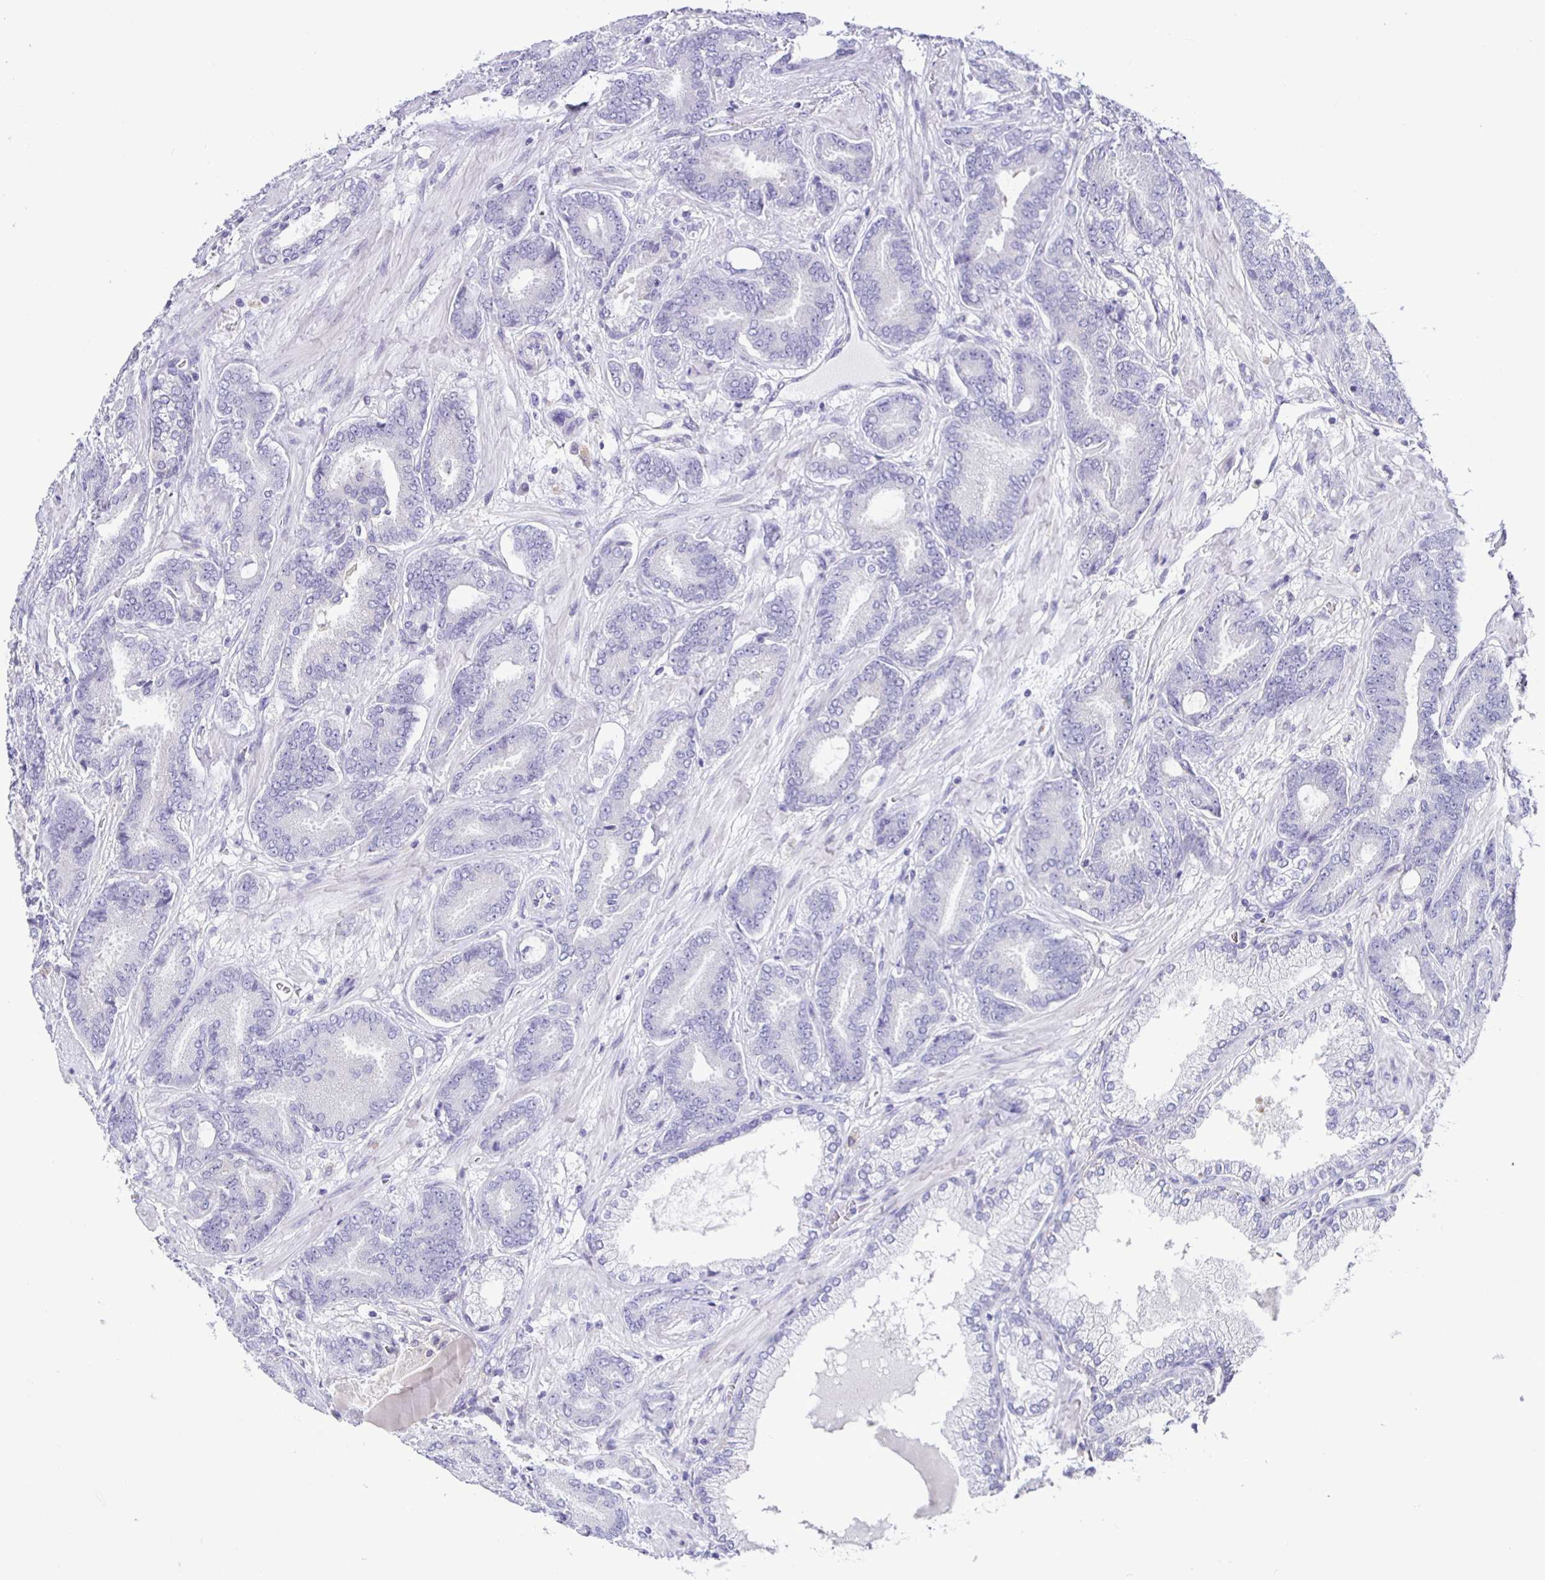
{"staining": {"intensity": "negative", "quantity": "none", "location": "none"}, "tissue": "prostate cancer", "cell_type": "Tumor cells", "image_type": "cancer", "snomed": [{"axis": "morphology", "description": "Adenocarcinoma, High grade"}, {"axis": "topography", "description": "Prostate"}], "caption": "Tumor cells show no significant staining in prostate cancer (high-grade adenocarcinoma).", "gene": "SIRPA", "patient": {"sex": "male", "age": 62}}